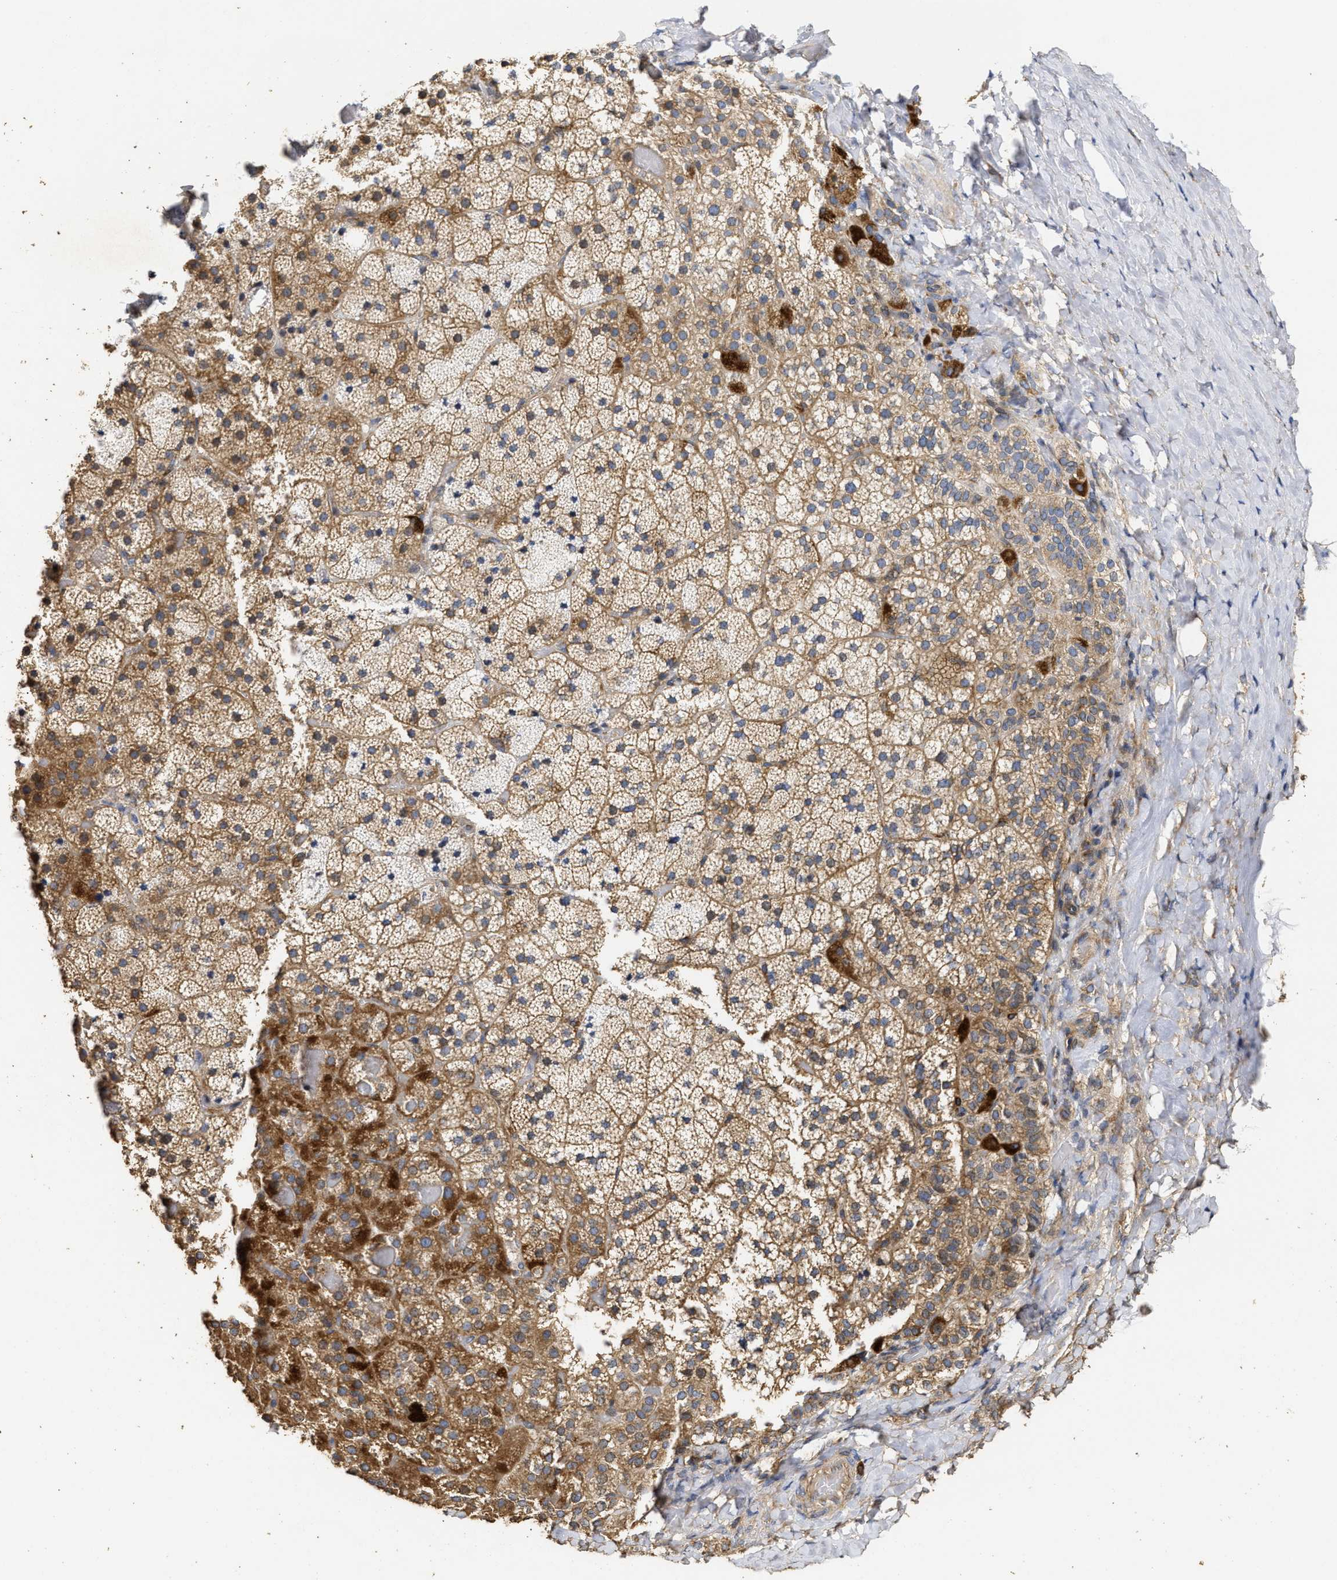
{"staining": {"intensity": "moderate", "quantity": ">75%", "location": "cytoplasmic/membranous"}, "tissue": "adrenal gland", "cell_type": "Glandular cells", "image_type": "normal", "snomed": [{"axis": "morphology", "description": "Normal tissue, NOS"}, {"axis": "topography", "description": "Adrenal gland"}], "caption": "This histopathology image shows normal adrenal gland stained with immunohistochemistry (IHC) to label a protein in brown. The cytoplasmic/membranous of glandular cells show moderate positivity for the protein. Nuclei are counter-stained blue.", "gene": "NAV1", "patient": {"sex": "female", "age": 59}}